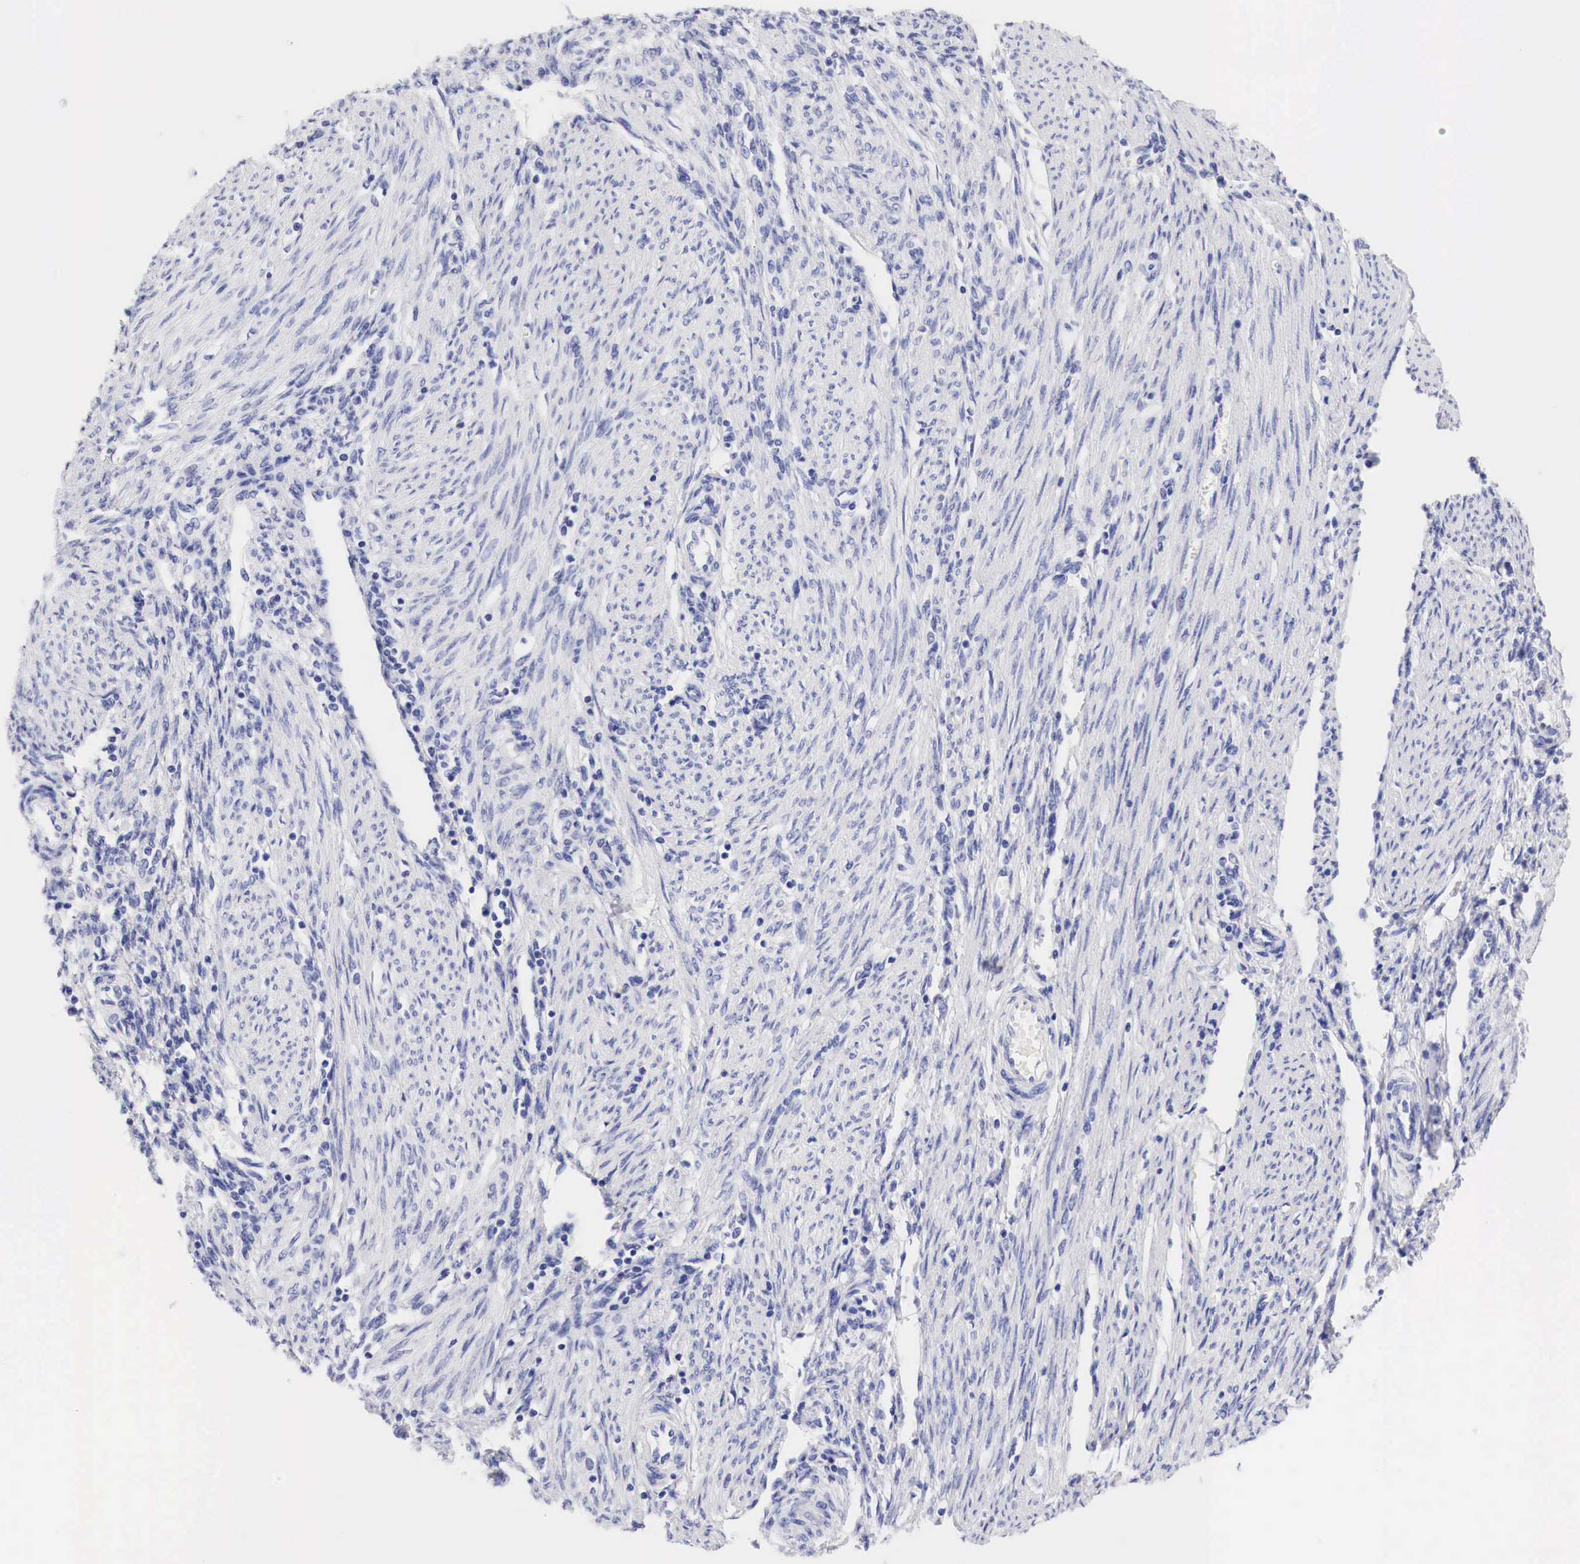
{"staining": {"intensity": "negative", "quantity": "none", "location": "none"}, "tissue": "endometrial cancer", "cell_type": "Tumor cells", "image_type": "cancer", "snomed": [{"axis": "morphology", "description": "Adenocarcinoma, NOS"}, {"axis": "topography", "description": "Endometrium"}], "caption": "Endometrial cancer was stained to show a protein in brown. There is no significant positivity in tumor cells. (DAB immunohistochemistry with hematoxylin counter stain).", "gene": "TYR", "patient": {"sex": "female", "age": 51}}